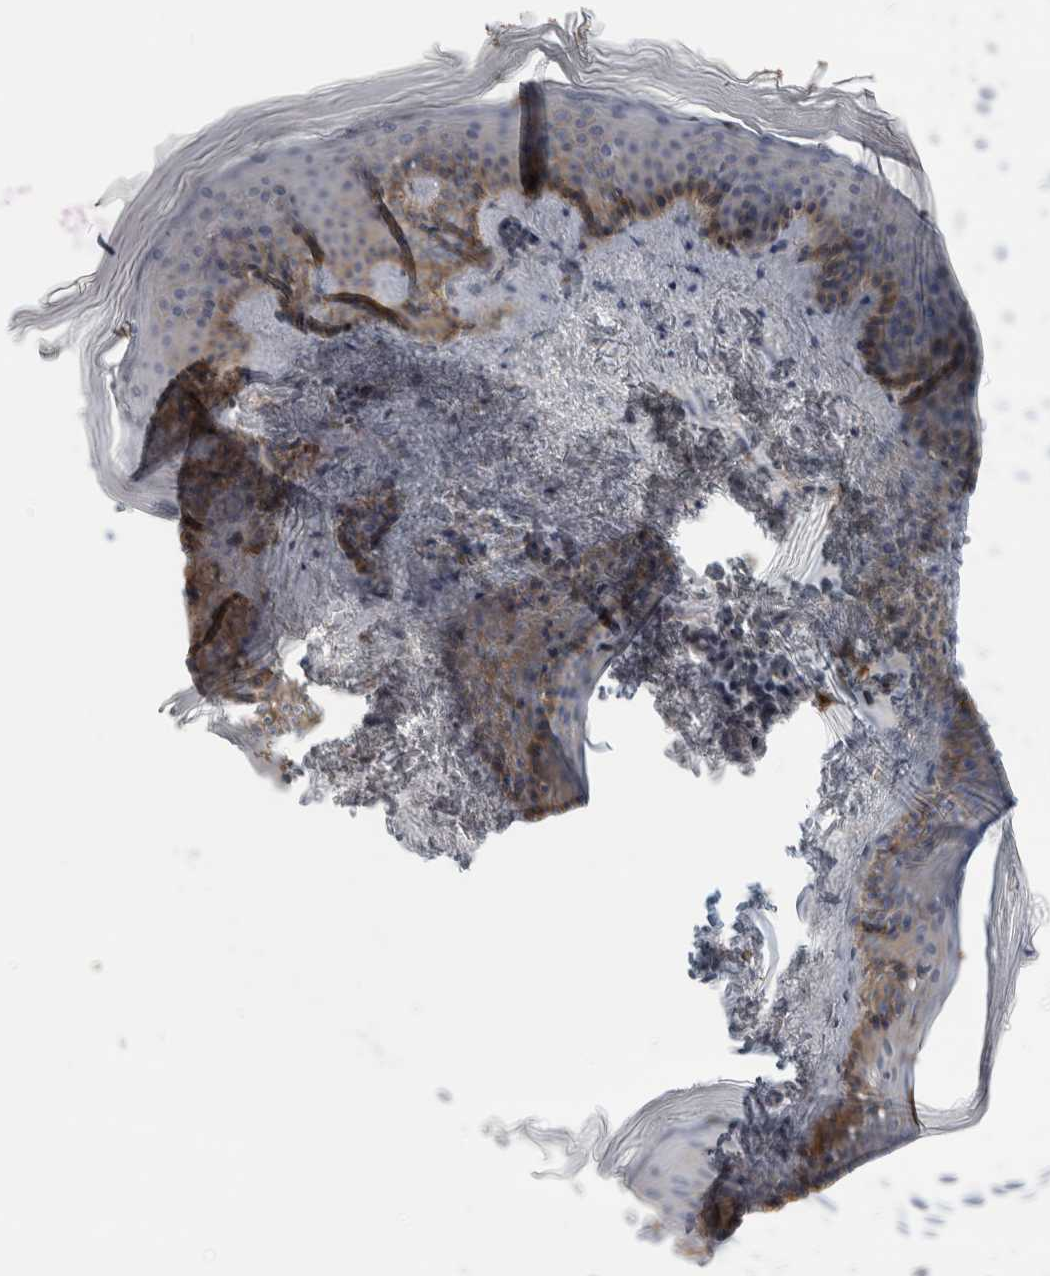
{"staining": {"intensity": "negative", "quantity": "none", "location": "none"}, "tissue": "skin", "cell_type": "Fibroblasts", "image_type": "normal", "snomed": [{"axis": "morphology", "description": "Normal tissue, NOS"}, {"axis": "topography", "description": "Skin"}], "caption": "This is an immunohistochemistry micrograph of benign skin. There is no positivity in fibroblasts.", "gene": "VANGL1", "patient": {"sex": "female", "age": 27}}